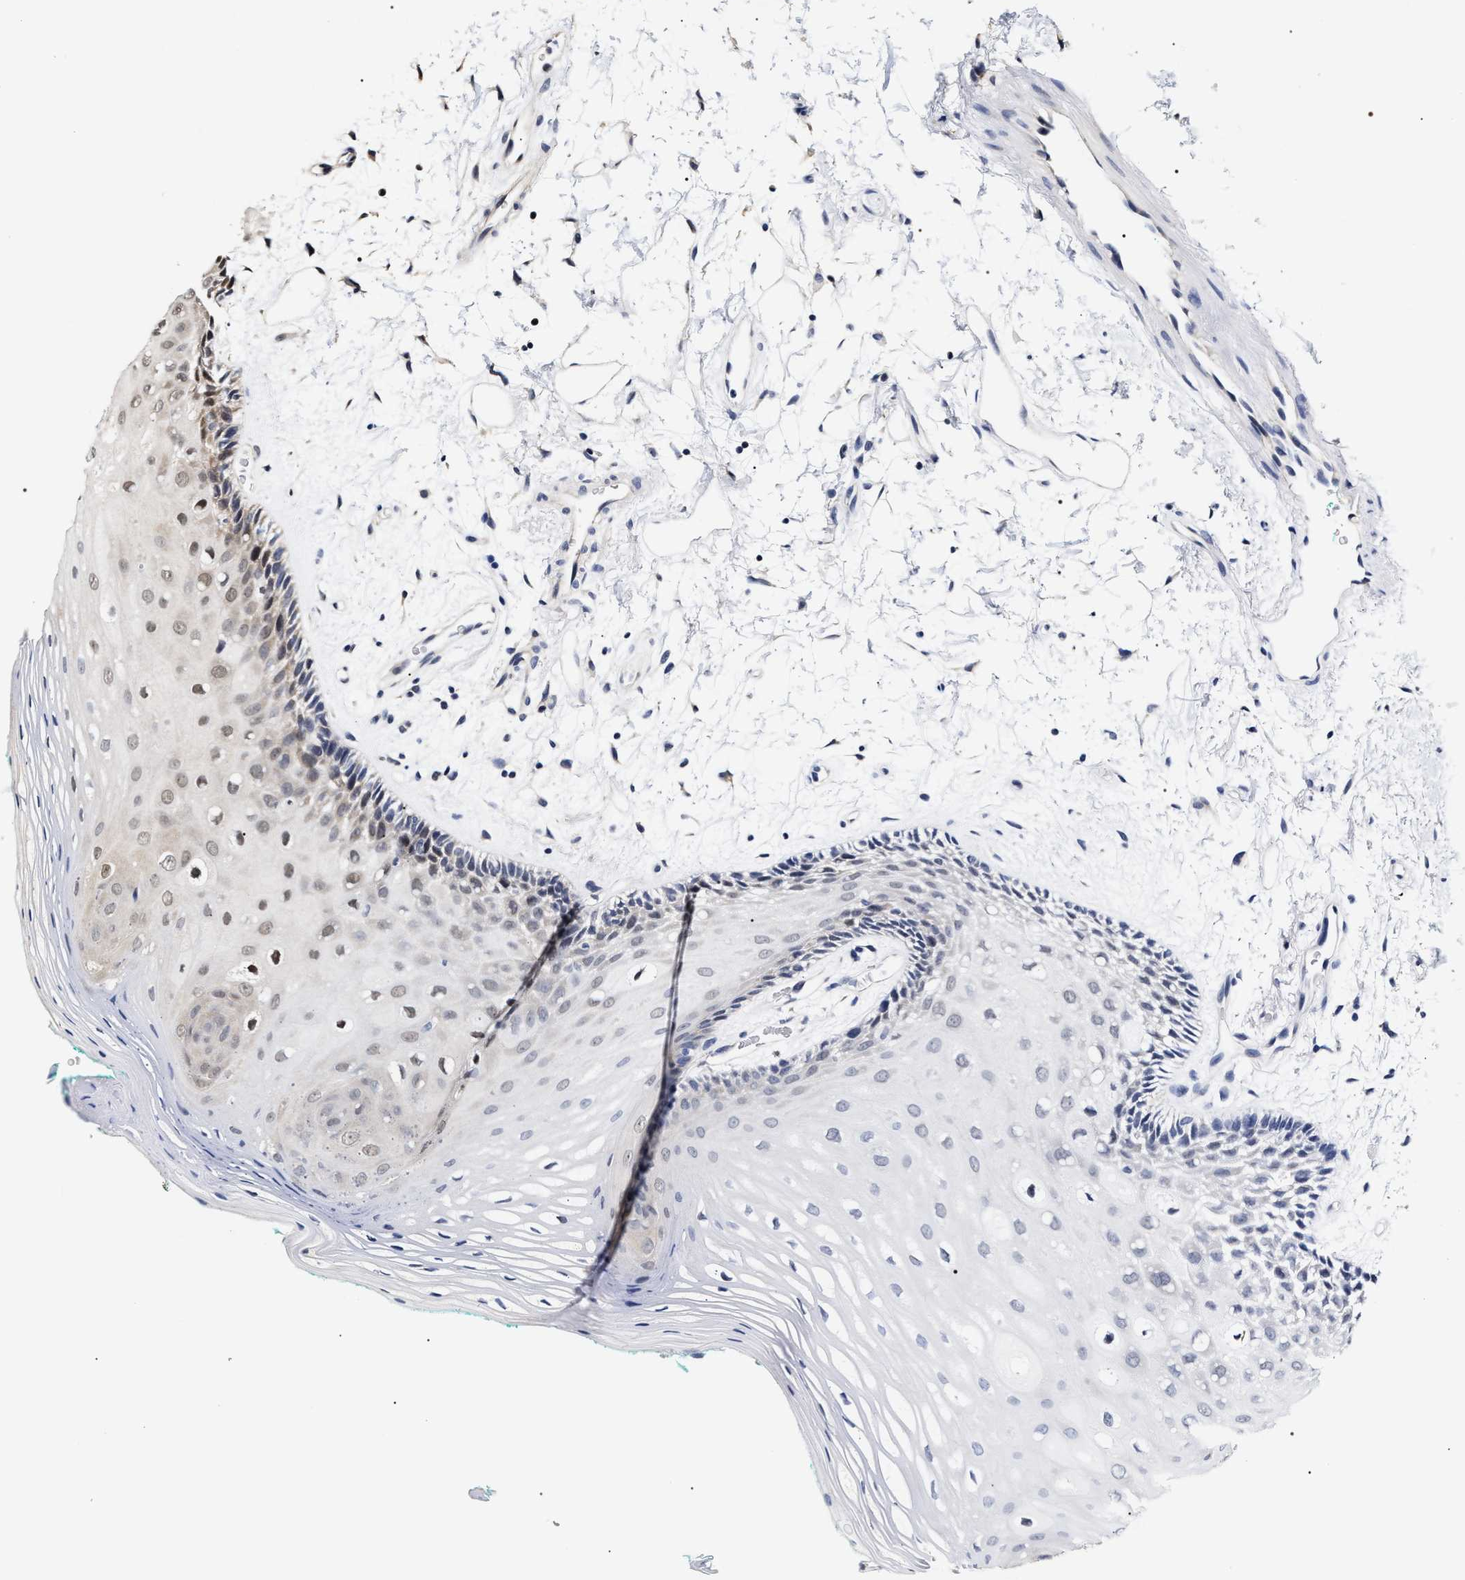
{"staining": {"intensity": "weak", "quantity": "<25%", "location": "nuclear"}, "tissue": "oral mucosa", "cell_type": "Squamous epithelial cells", "image_type": "normal", "snomed": [{"axis": "morphology", "description": "Normal tissue, NOS"}, {"axis": "topography", "description": "Skeletal muscle"}, {"axis": "topography", "description": "Oral tissue"}, {"axis": "topography", "description": "Peripheral nerve tissue"}], "caption": "The immunohistochemistry histopathology image has no significant positivity in squamous epithelial cells of oral mucosa.", "gene": "BAG6", "patient": {"sex": "female", "age": 84}}